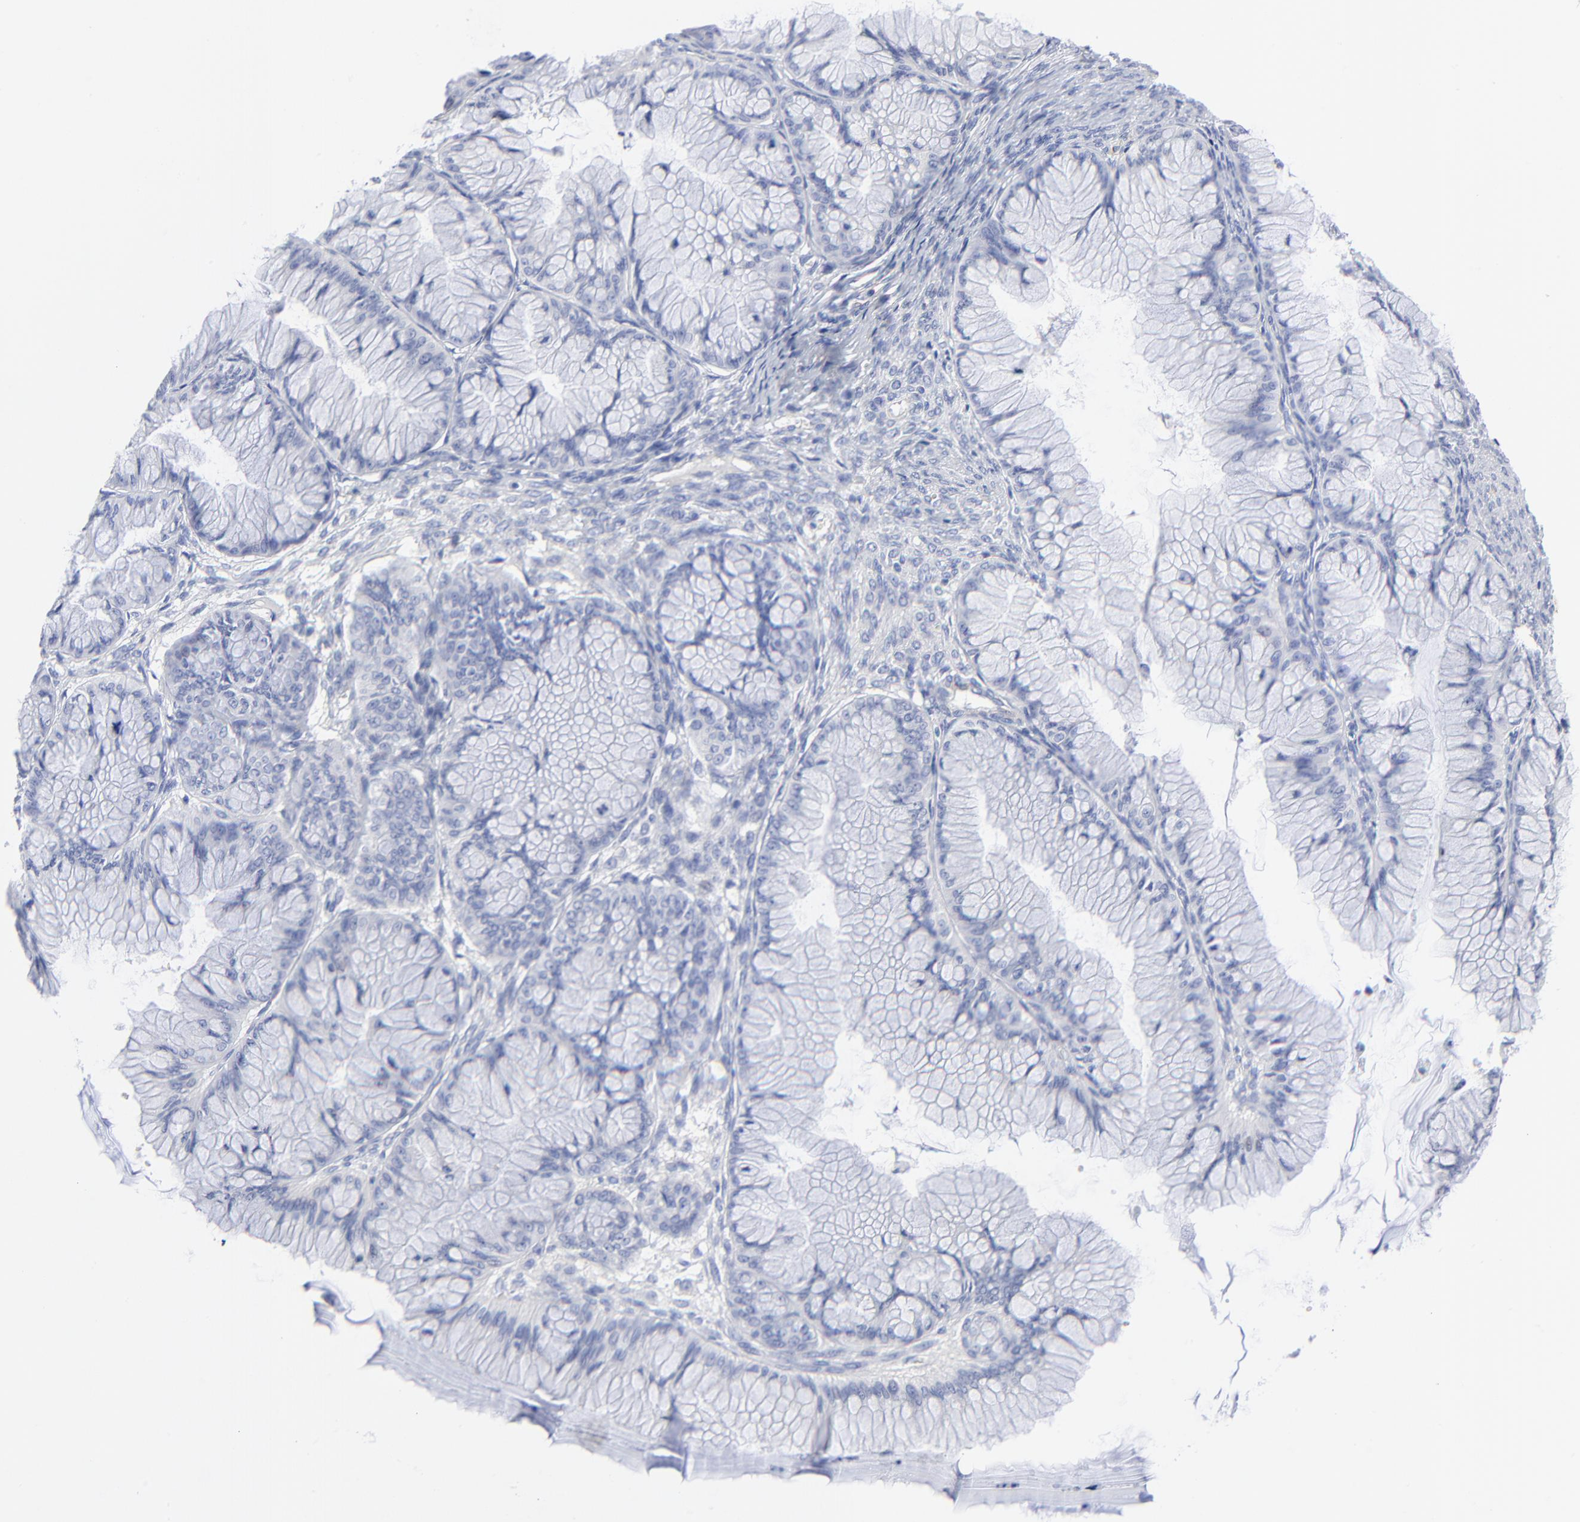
{"staining": {"intensity": "negative", "quantity": "none", "location": "none"}, "tissue": "ovarian cancer", "cell_type": "Tumor cells", "image_type": "cancer", "snomed": [{"axis": "morphology", "description": "Cystadenocarcinoma, mucinous, NOS"}, {"axis": "topography", "description": "Ovary"}], "caption": "A high-resolution histopathology image shows IHC staining of ovarian mucinous cystadenocarcinoma, which displays no significant expression in tumor cells.", "gene": "FBLN2", "patient": {"sex": "female", "age": 63}}